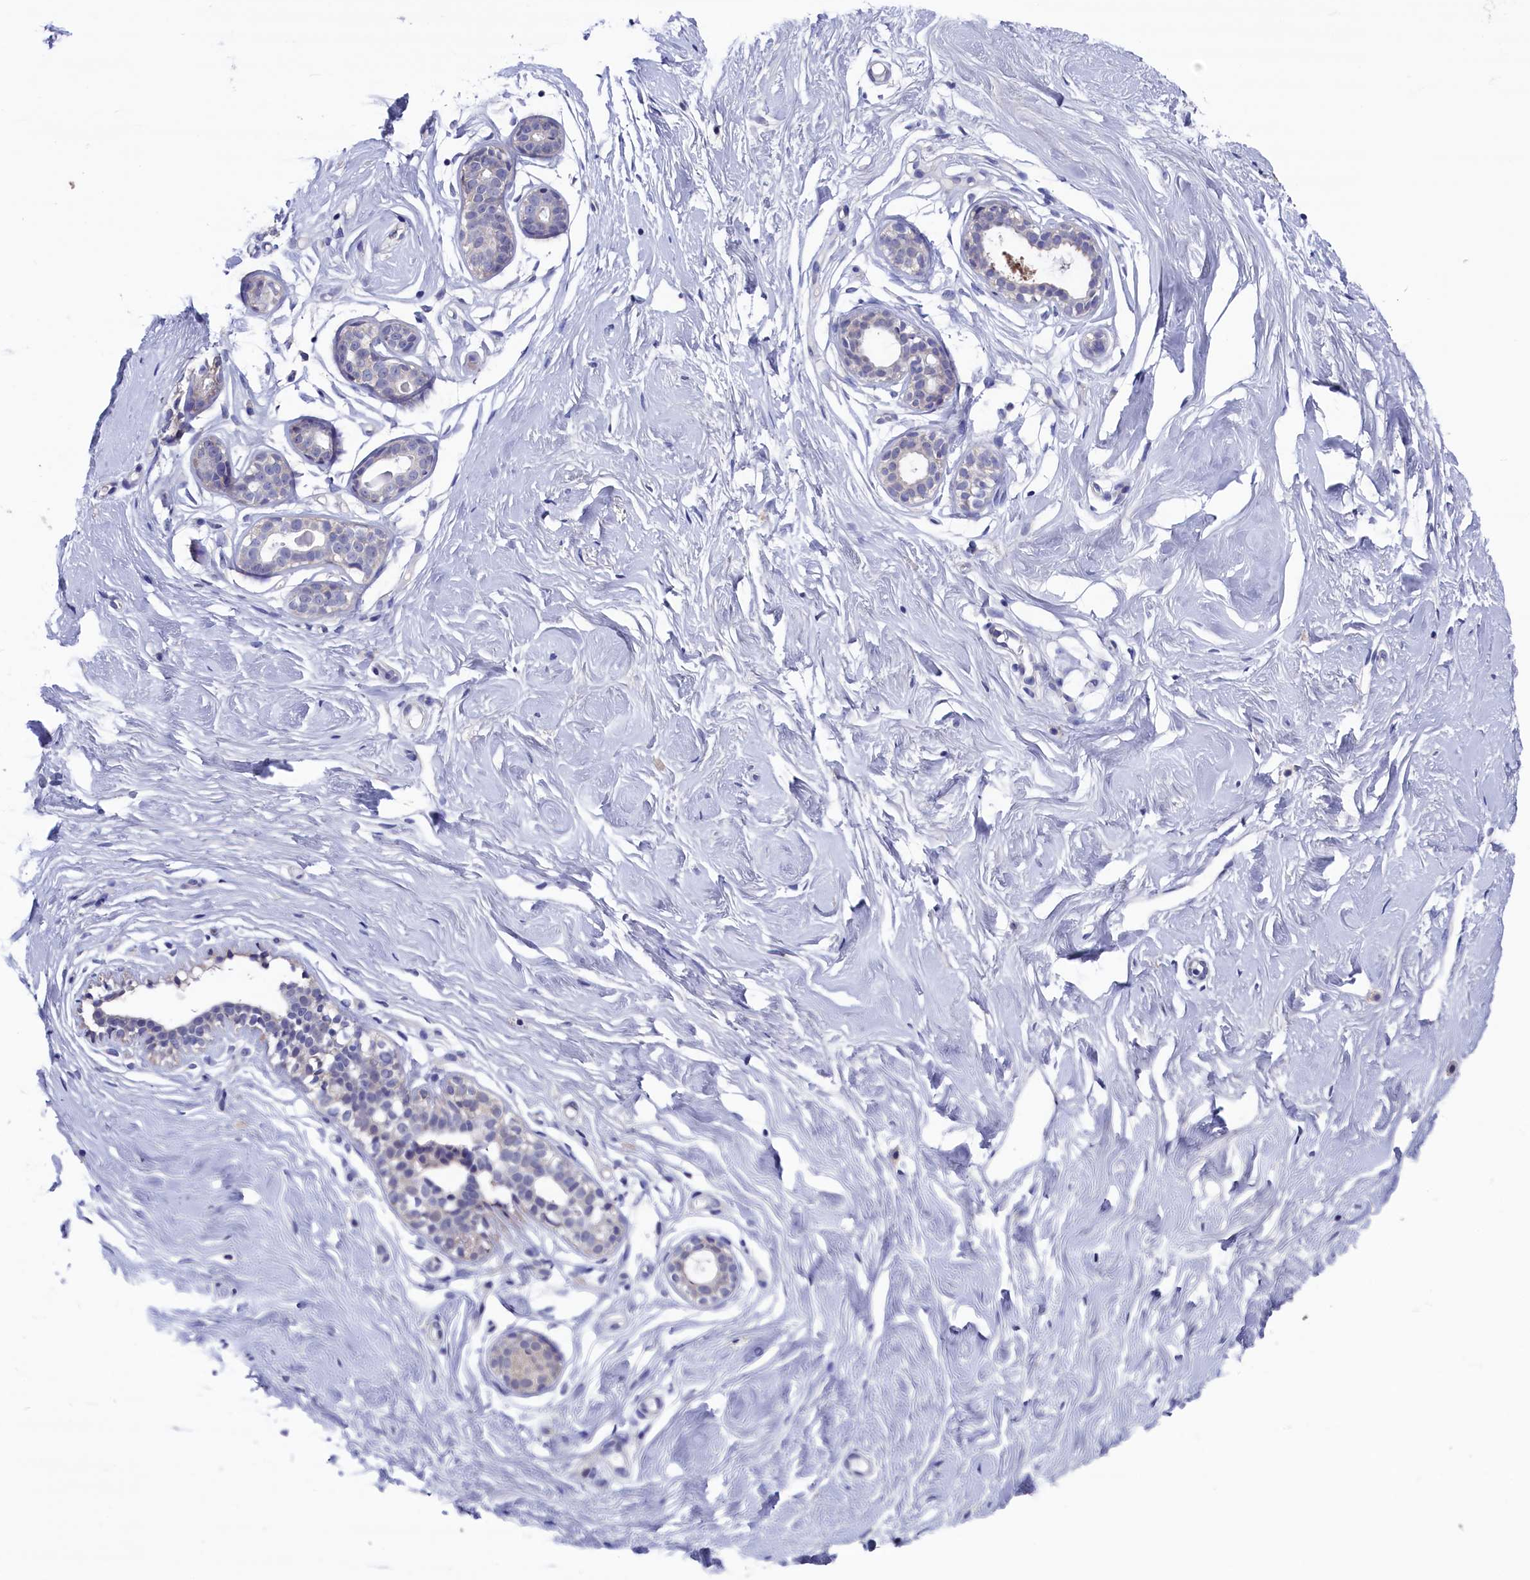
{"staining": {"intensity": "negative", "quantity": "none", "location": "none"}, "tissue": "breast", "cell_type": "Adipocytes", "image_type": "normal", "snomed": [{"axis": "morphology", "description": "Normal tissue, NOS"}, {"axis": "morphology", "description": "Adenoma, NOS"}, {"axis": "topography", "description": "Breast"}], "caption": "The micrograph demonstrates no staining of adipocytes in unremarkable breast. Brightfield microscopy of immunohistochemistry (IHC) stained with DAB (3,3'-diaminobenzidine) (brown) and hematoxylin (blue), captured at high magnification.", "gene": "SPATA13", "patient": {"sex": "female", "age": 23}}